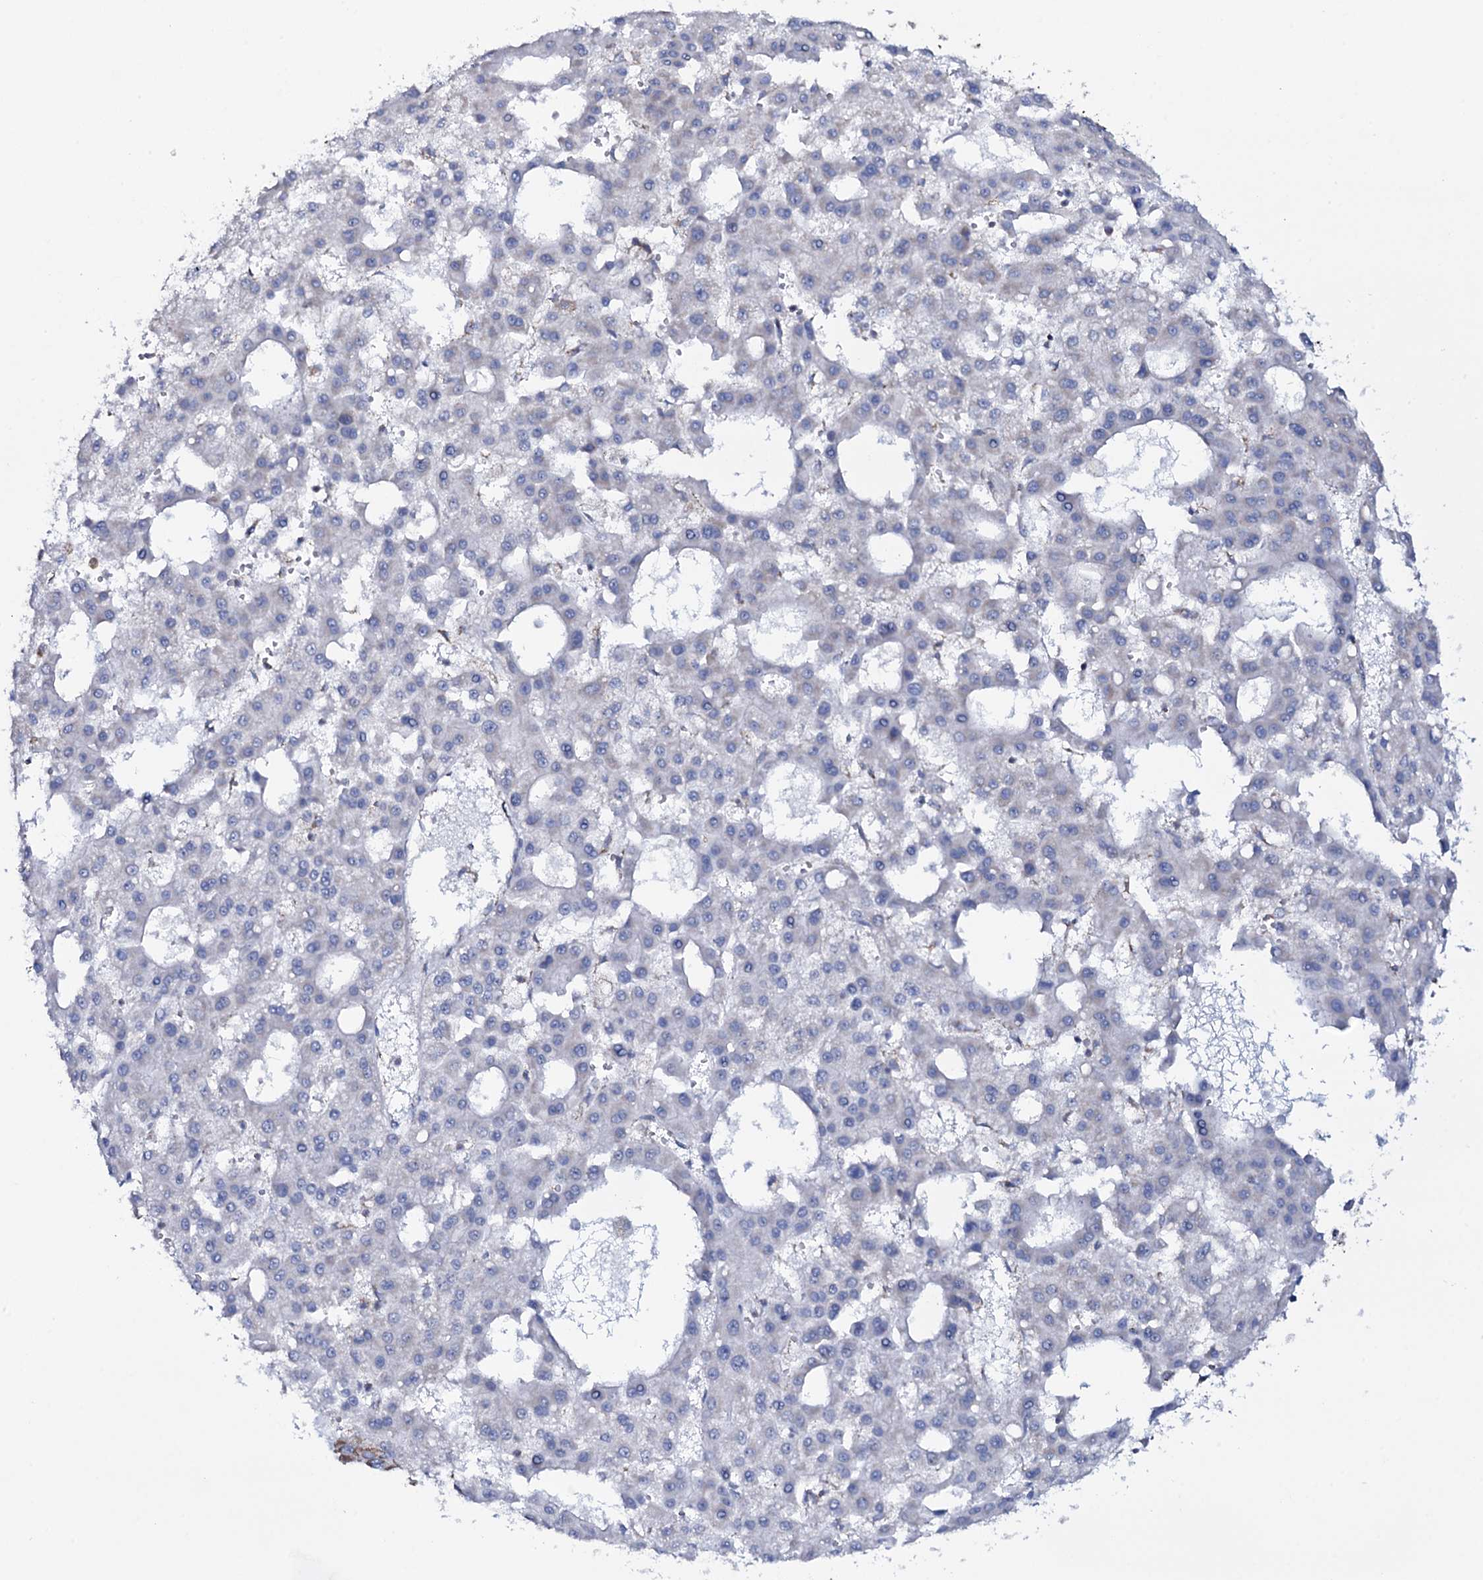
{"staining": {"intensity": "negative", "quantity": "none", "location": "none"}, "tissue": "liver cancer", "cell_type": "Tumor cells", "image_type": "cancer", "snomed": [{"axis": "morphology", "description": "Carcinoma, Hepatocellular, NOS"}, {"axis": "topography", "description": "Liver"}], "caption": "Tumor cells show no significant protein positivity in hepatocellular carcinoma (liver).", "gene": "MRPS35", "patient": {"sex": "male", "age": 47}}